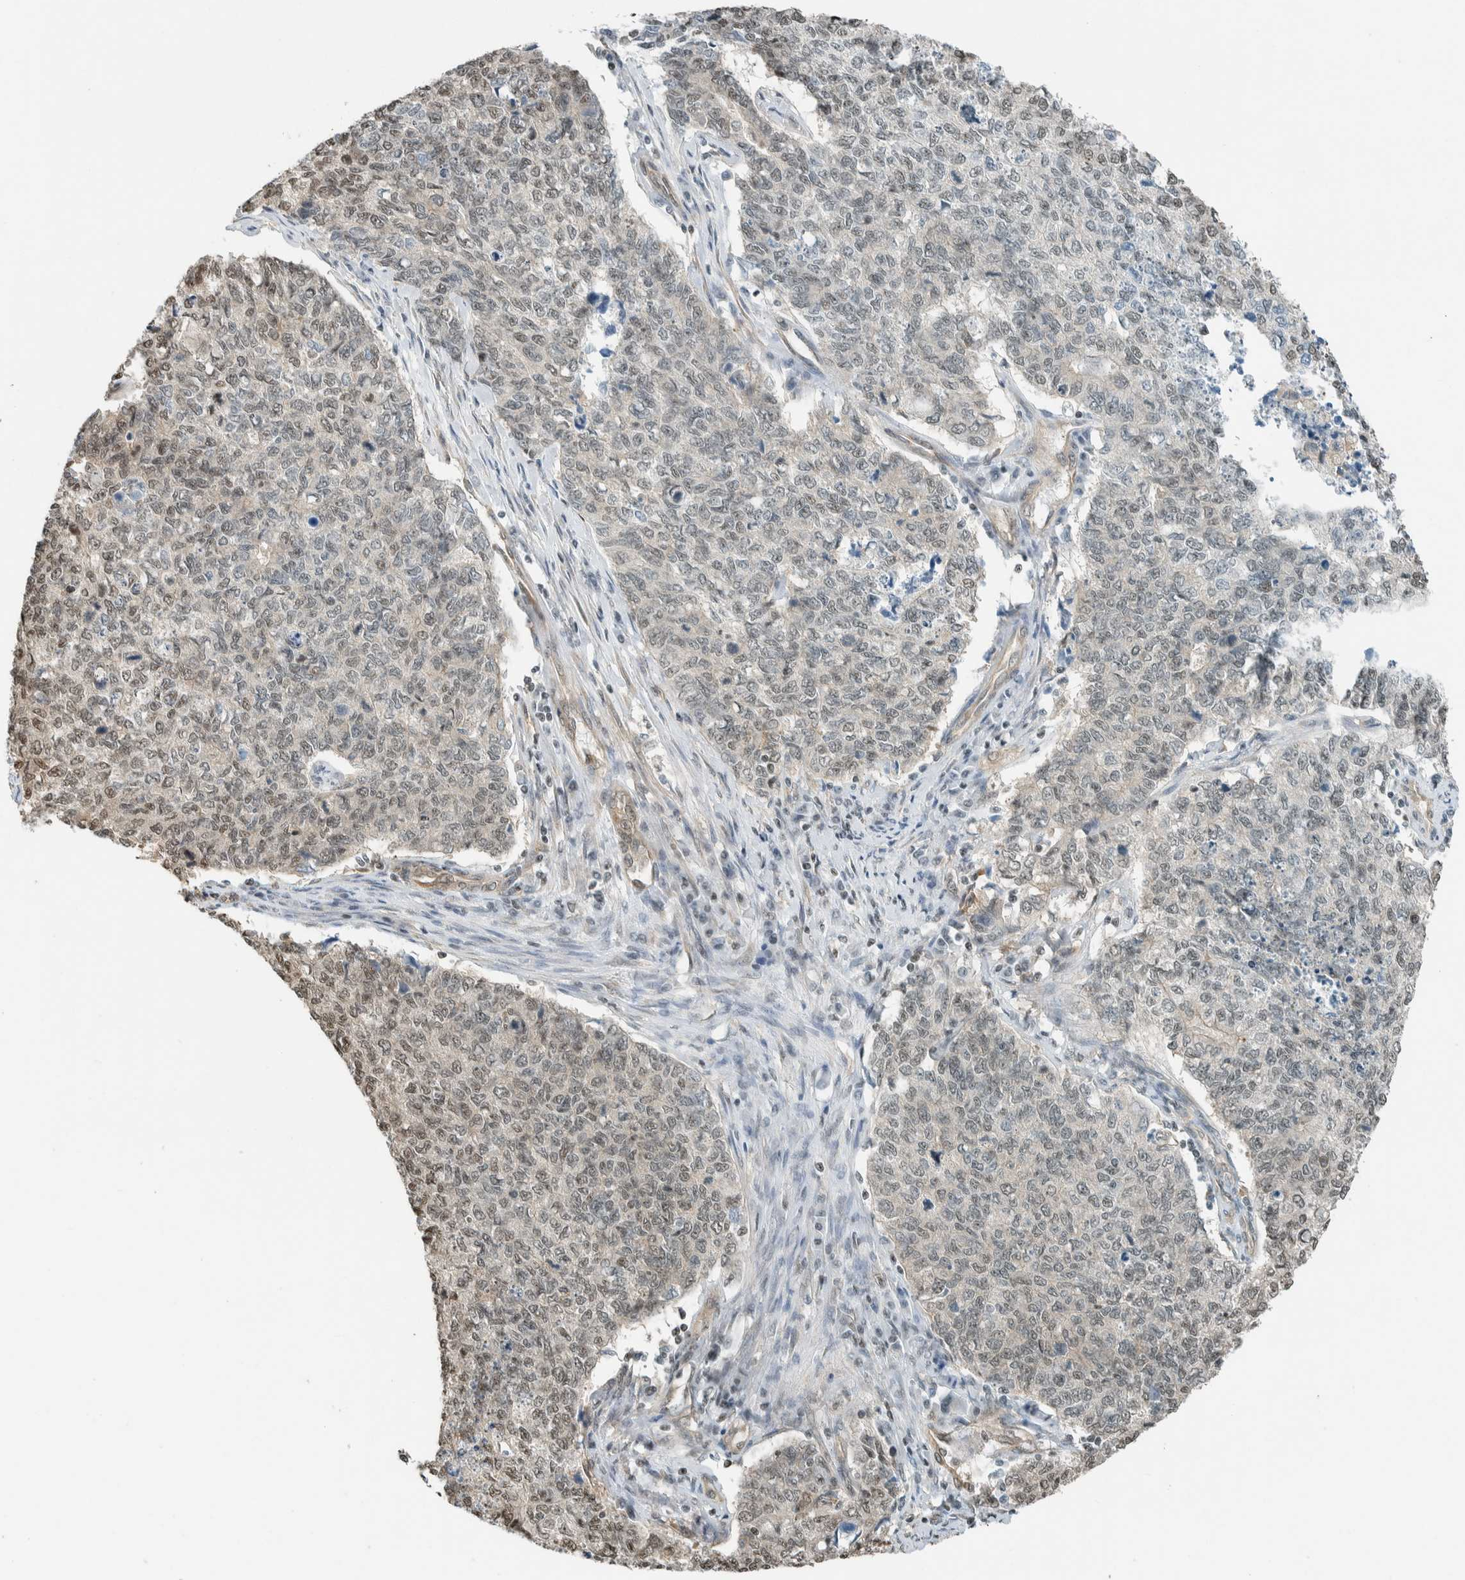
{"staining": {"intensity": "weak", "quantity": "25%-75%", "location": "nuclear"}, "tissue": "cervical cancer", "cell_type": "Tumor cells", "image_type": "cancer", "snomed": [{"axis": "morphology", "description": "Squamous cell carcinoma, NOS"}, {"axis": "topography", "description": "Cervix"}], "caption": "Cervical cancer tissue exhibits weak nuclear expression in about 25%-75% of tumor cells, visualized by immunohistochemistry.", "gene": "NIBAN2", "patient": {"sex": "female", "age": 63}}